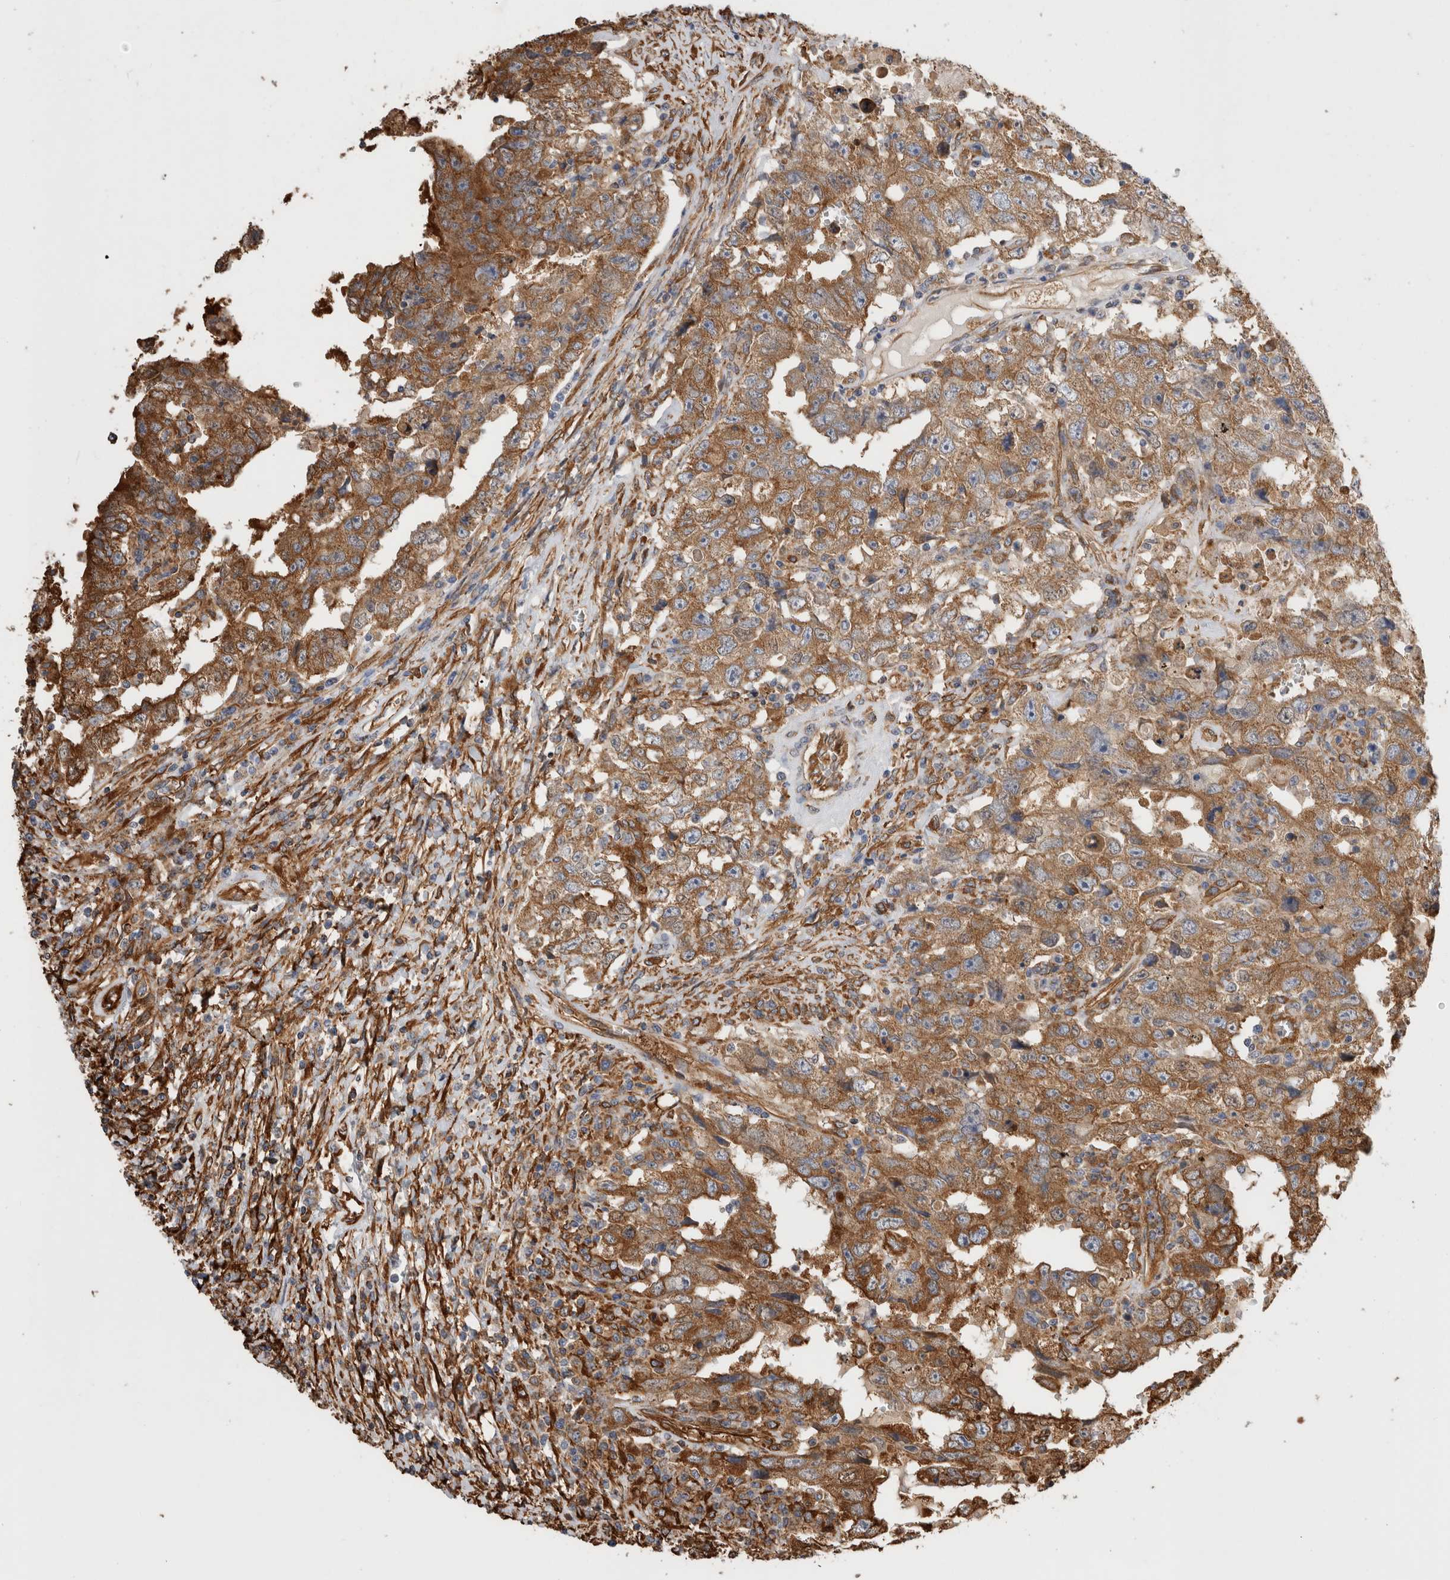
{"staining": {"intensity": "strong", "quantity": ">75%", "location": "cytoplasmic/membranous"}, "tissue": "testis cancer", "cell_type": "Tumor cells", "image_type": "cancer", "snomed": [{"axis": "morphology", "description": "Carcinoma, Embryonal, NOS"}, {"axis": "topography", "description": "Testis"}], "caption": "A brown stain shows strong cytoplasmic/membranous positivity of a protein in human embryonal carcinoma (testis) tumor cells.", "gene": "ZNF397", "patient": {"sex": "male", "age": 26}}